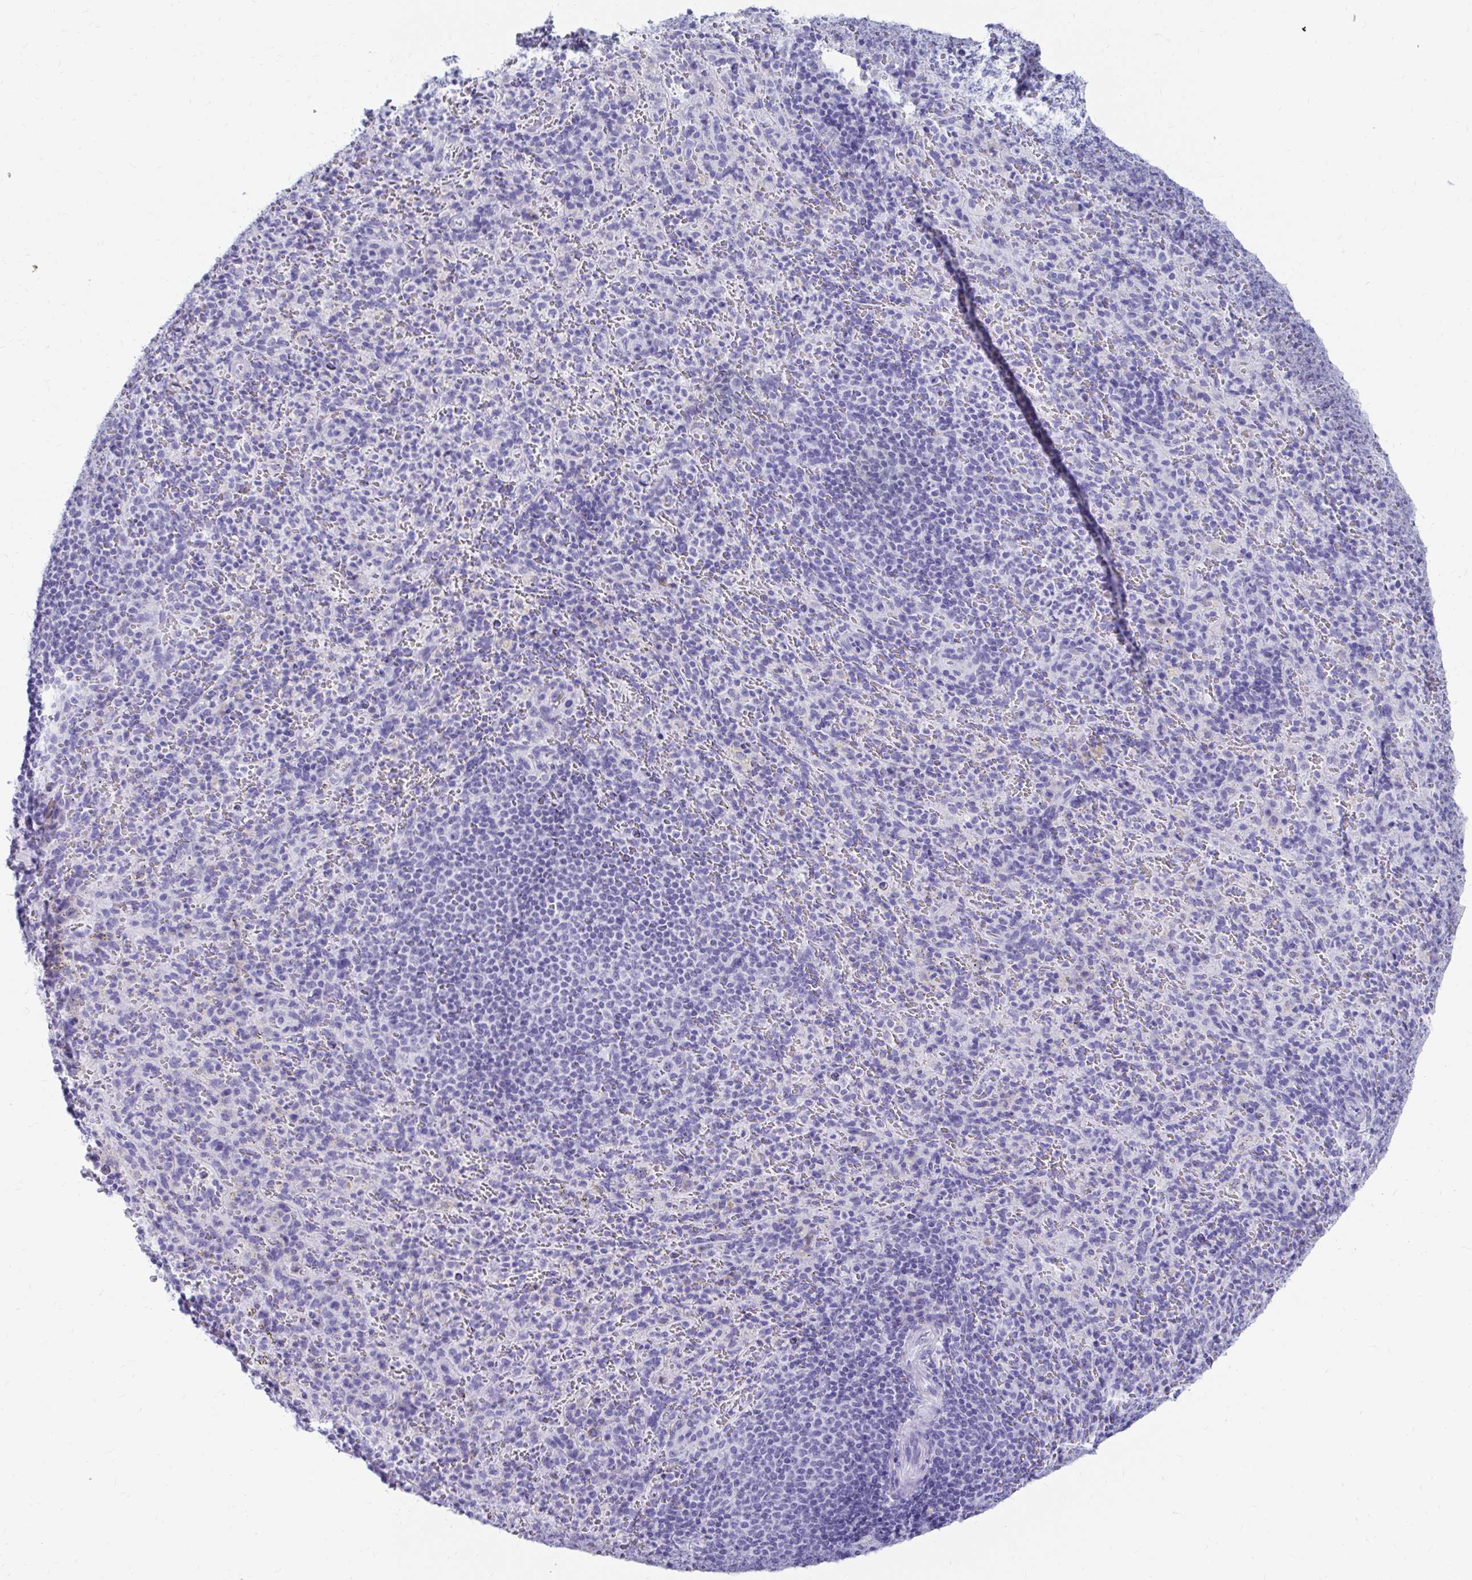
{"staining": {"intensity": "negative", "quantity": "none", "location": "none"}, "tissue": "spleen", "cell_type": "Cells in red pulp", "image_type": "normal", "snomed": [{"axis": "morphology", "description": "Normal tissue, NOS"}, {"axis": "topography", "description": "Spleen"}], "caption": "Immunohistochemistry (IHC) photomicrograph of unremarkable spleen: spleen stained with DAB (3,3'-diaminobenzidine) exhibits no significant protein staining in cells in red pulp.", "gene": "DPEP3", "patient": {"sex": "male", "age": 57}}